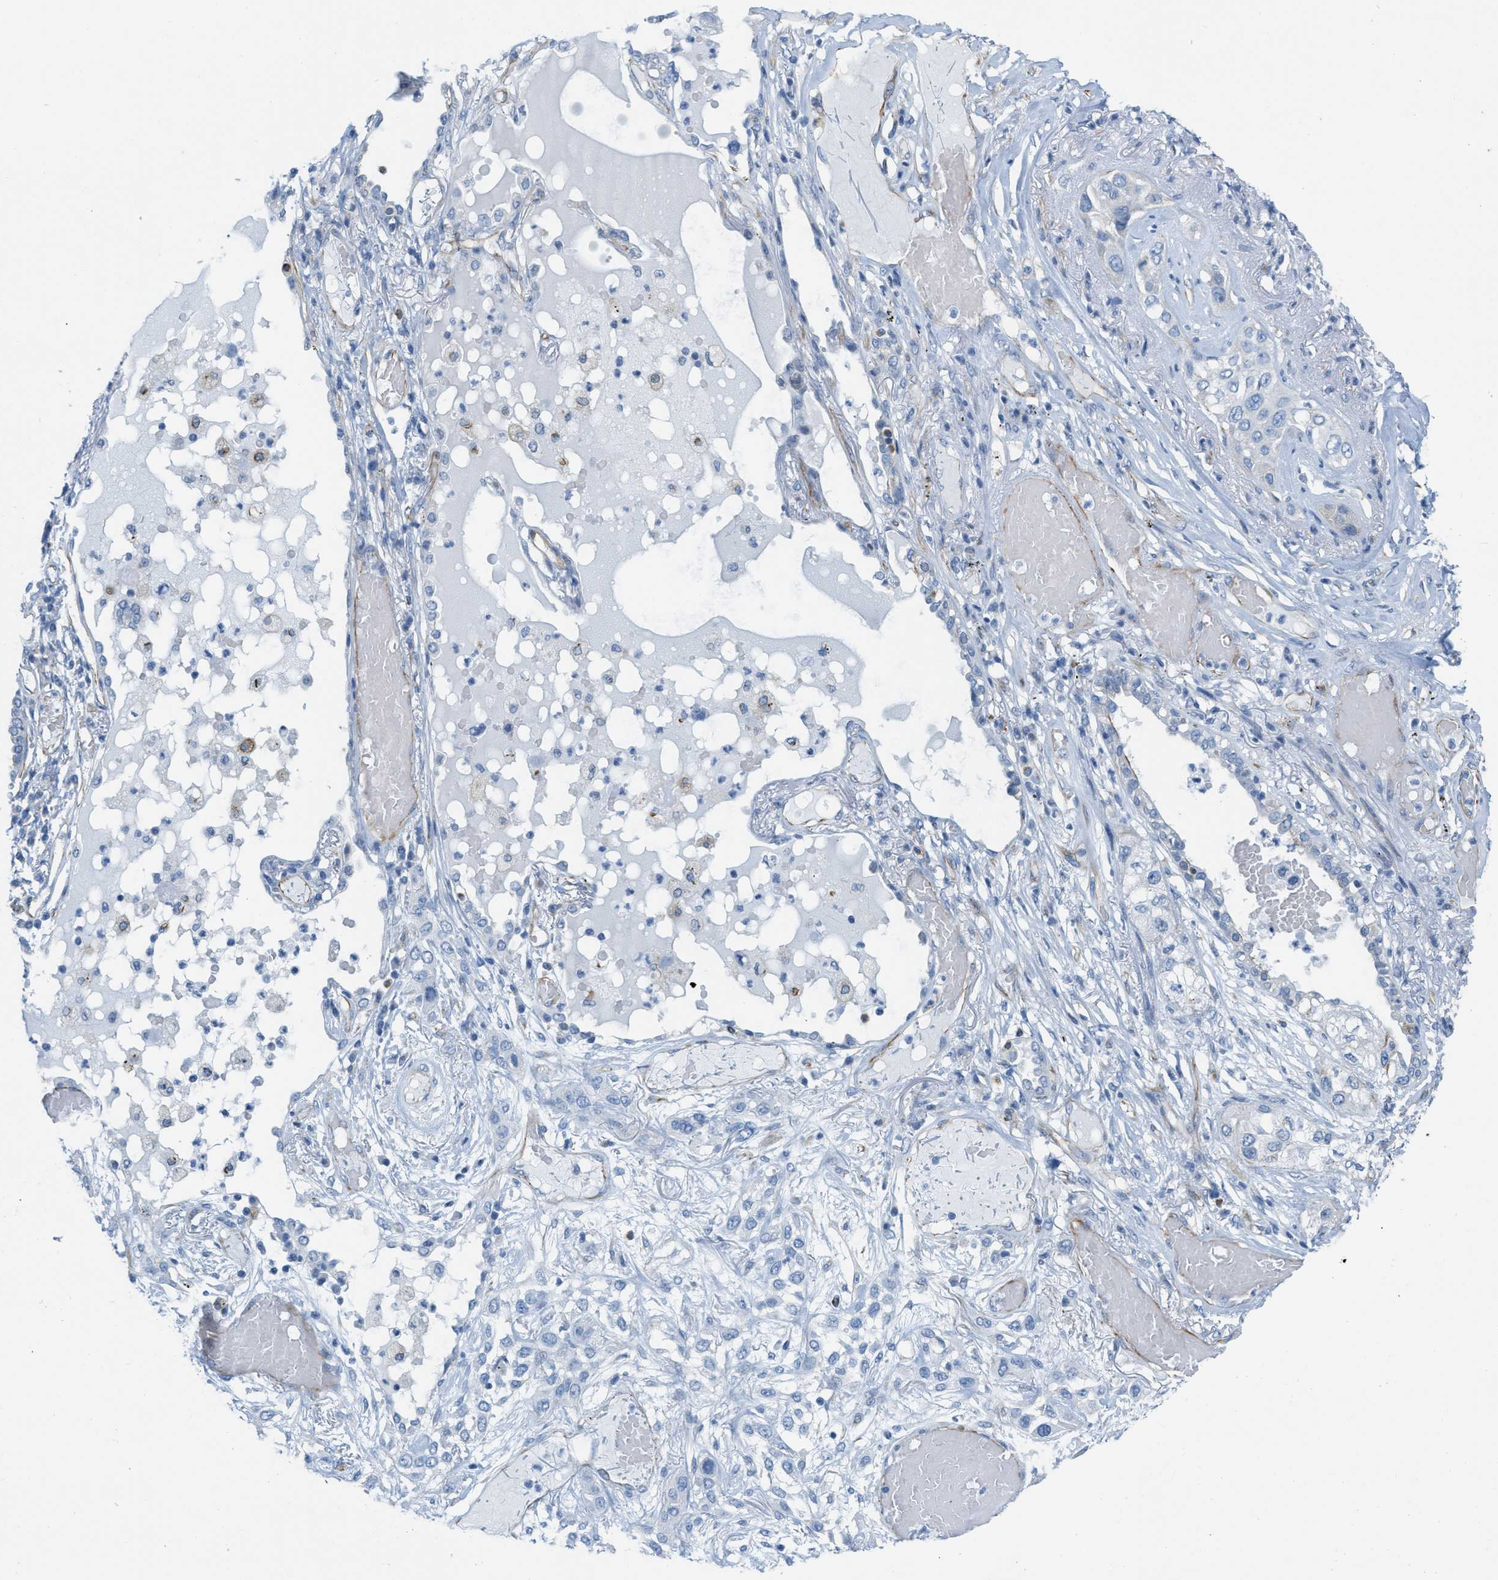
{"staining": {"intensity": "negative", "quantity": "none", "location": "none"}, "tissue": "lung cancer", "cell_type": "Tumor cells", "image_type": "cancer", "snomed": [{"axis": "morphology", "description": "Squamous cell carcinoma, NOS"}, {"axis": "topography", "description": "Lung"}], "caption": "The histopathology image demonstrates no significant expression in tumor cells of squamous cell carcinoma (lung). (DAB (3,3'-diaminobenzidine) immunohistochemistry (IHC) with hematoxylin counter stain).", "gene": "SLC12A1", "patient": {"sex": "male", "age": 71}}